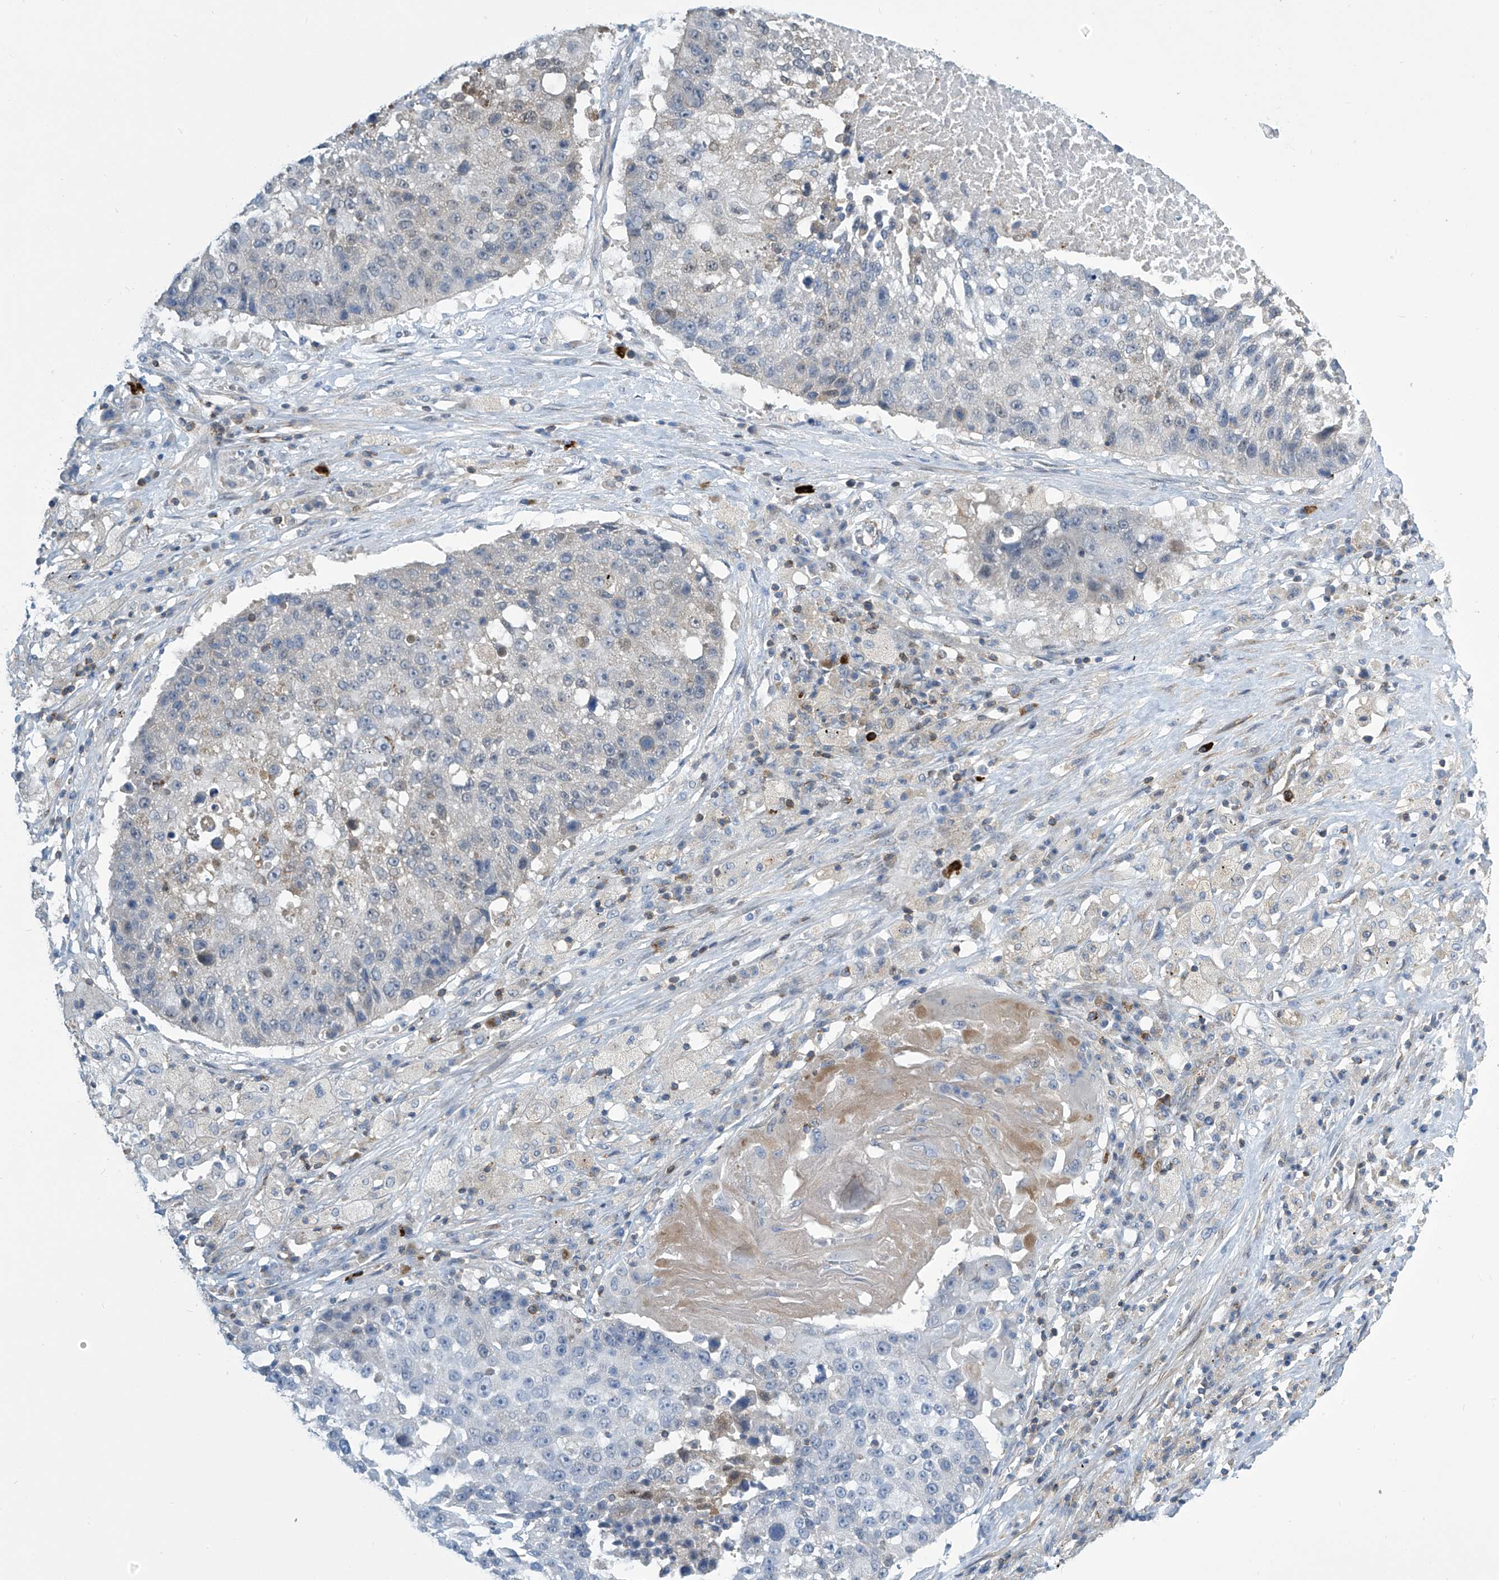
{"staining": {"intensity": "negative", "quantity": "none", "location": "none"}, "tissue": "lung cancer", "cell_type": "Tumor cells", "image_type": "cancer", "snomed": [{"axis": "morphology", "description": "Squamous cell carcinoma, NOS"}, {"axis": "topography", "description": "Lung"}], "caption": "Lung cancer (squamous cell carcinoma) stained for a protein using IHC exhibits no staining tumor cells.", "gene": "IBA57", "patient": {"sex": "male", "age": 61}}